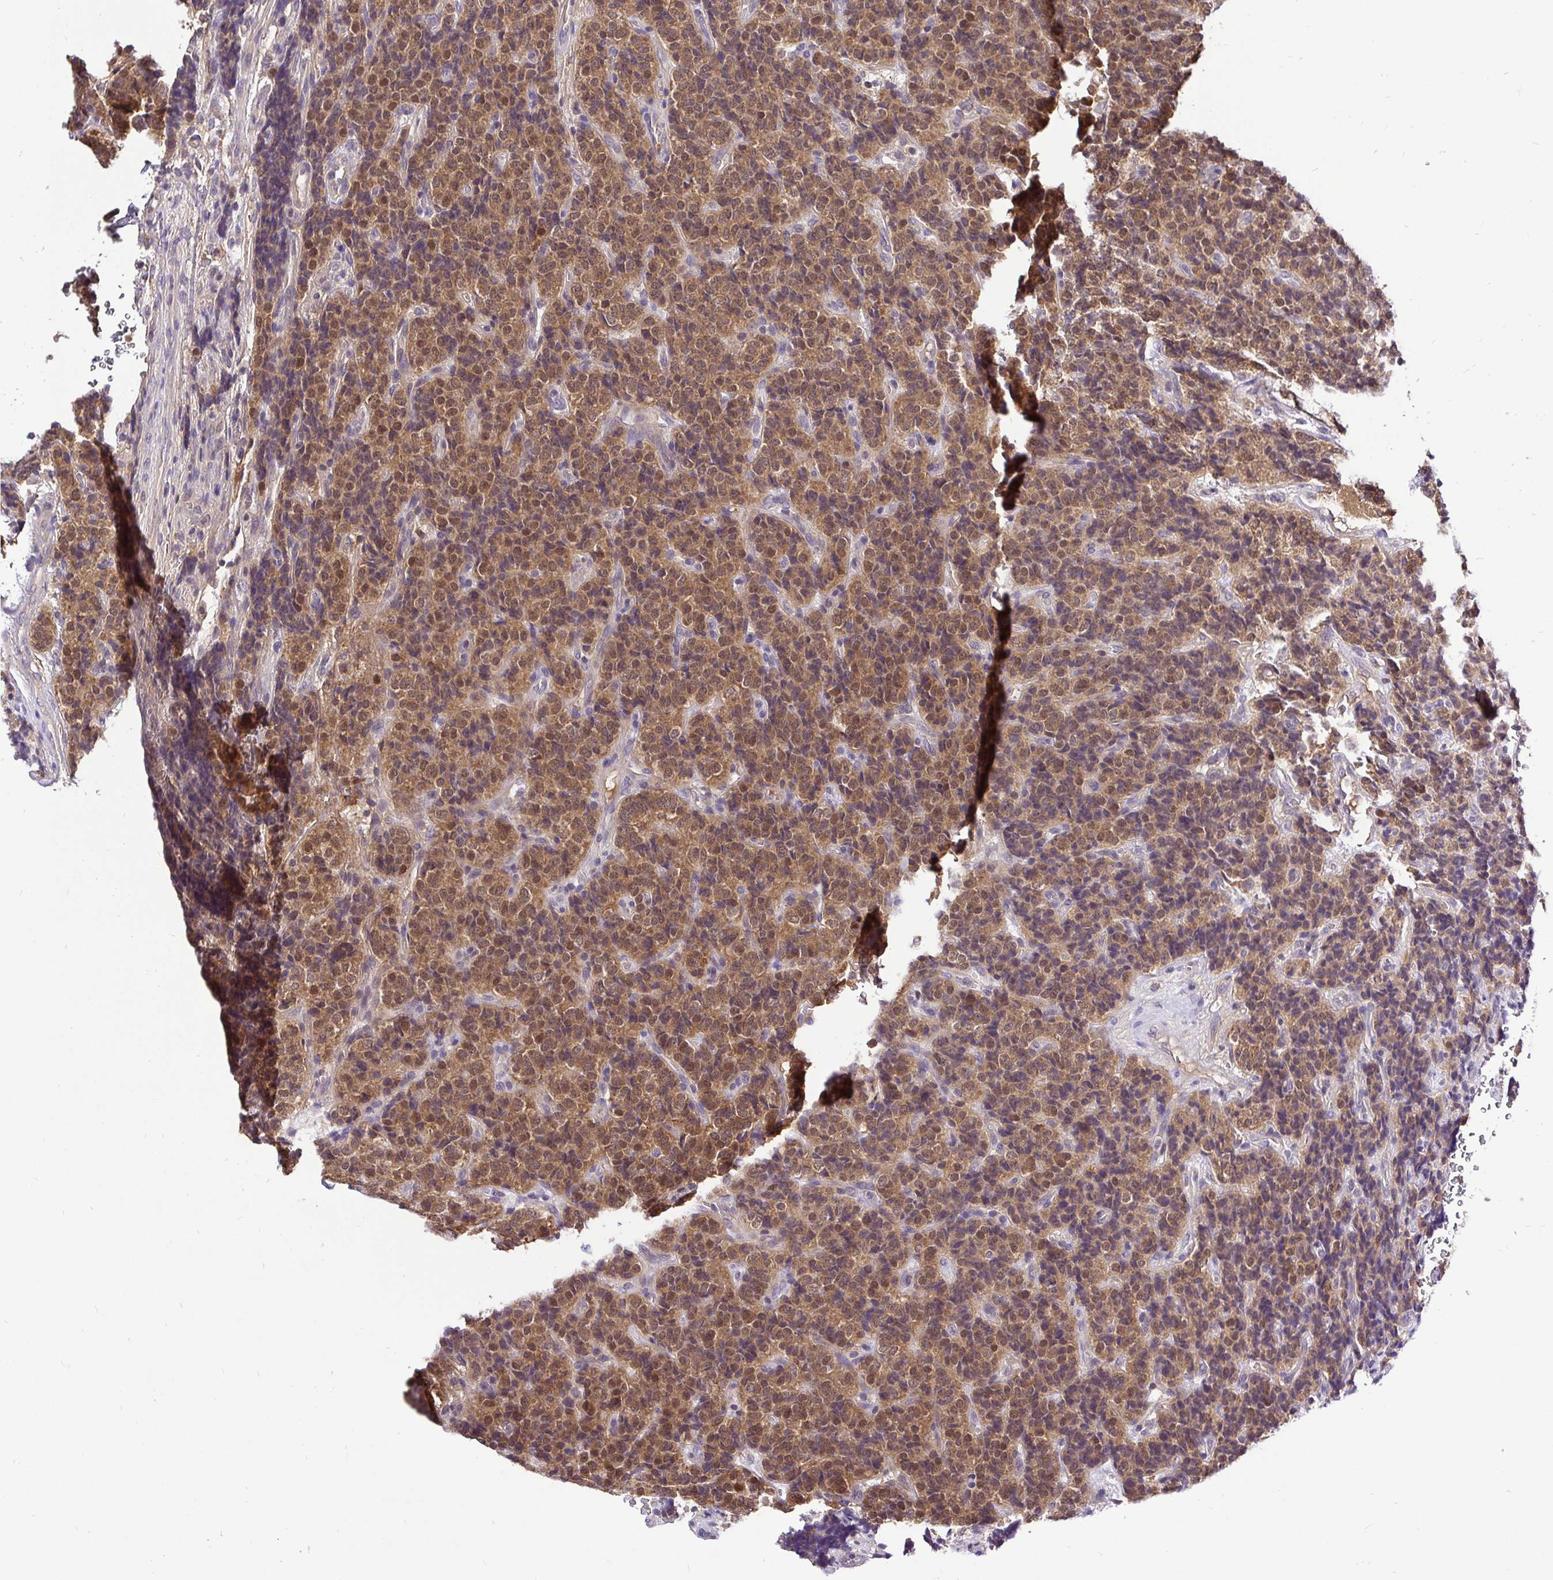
{"staining": {"intensity": "moderate", "quantity": ">75%", "location": "cytoplasmic/membranous,nuclear"}, "tissue": "carcinoid", "cell_type": "Tumor cells", "image_type": "cancer", "snomed": [{"axis": "morphology", "description": "Carcinoid, malignant, NOS"}, {"axis": "topography", "description": "Pancreas"}], "caption": "The image displays immunohistochemical staining of malignant carcinoid. There is moderate cytoplasmic/membranous and nuclear expression is appreciated in approximately >75% of tumor cells.", "gene": "UBE2M", "patient": {"sex": "male", "age": 36}}